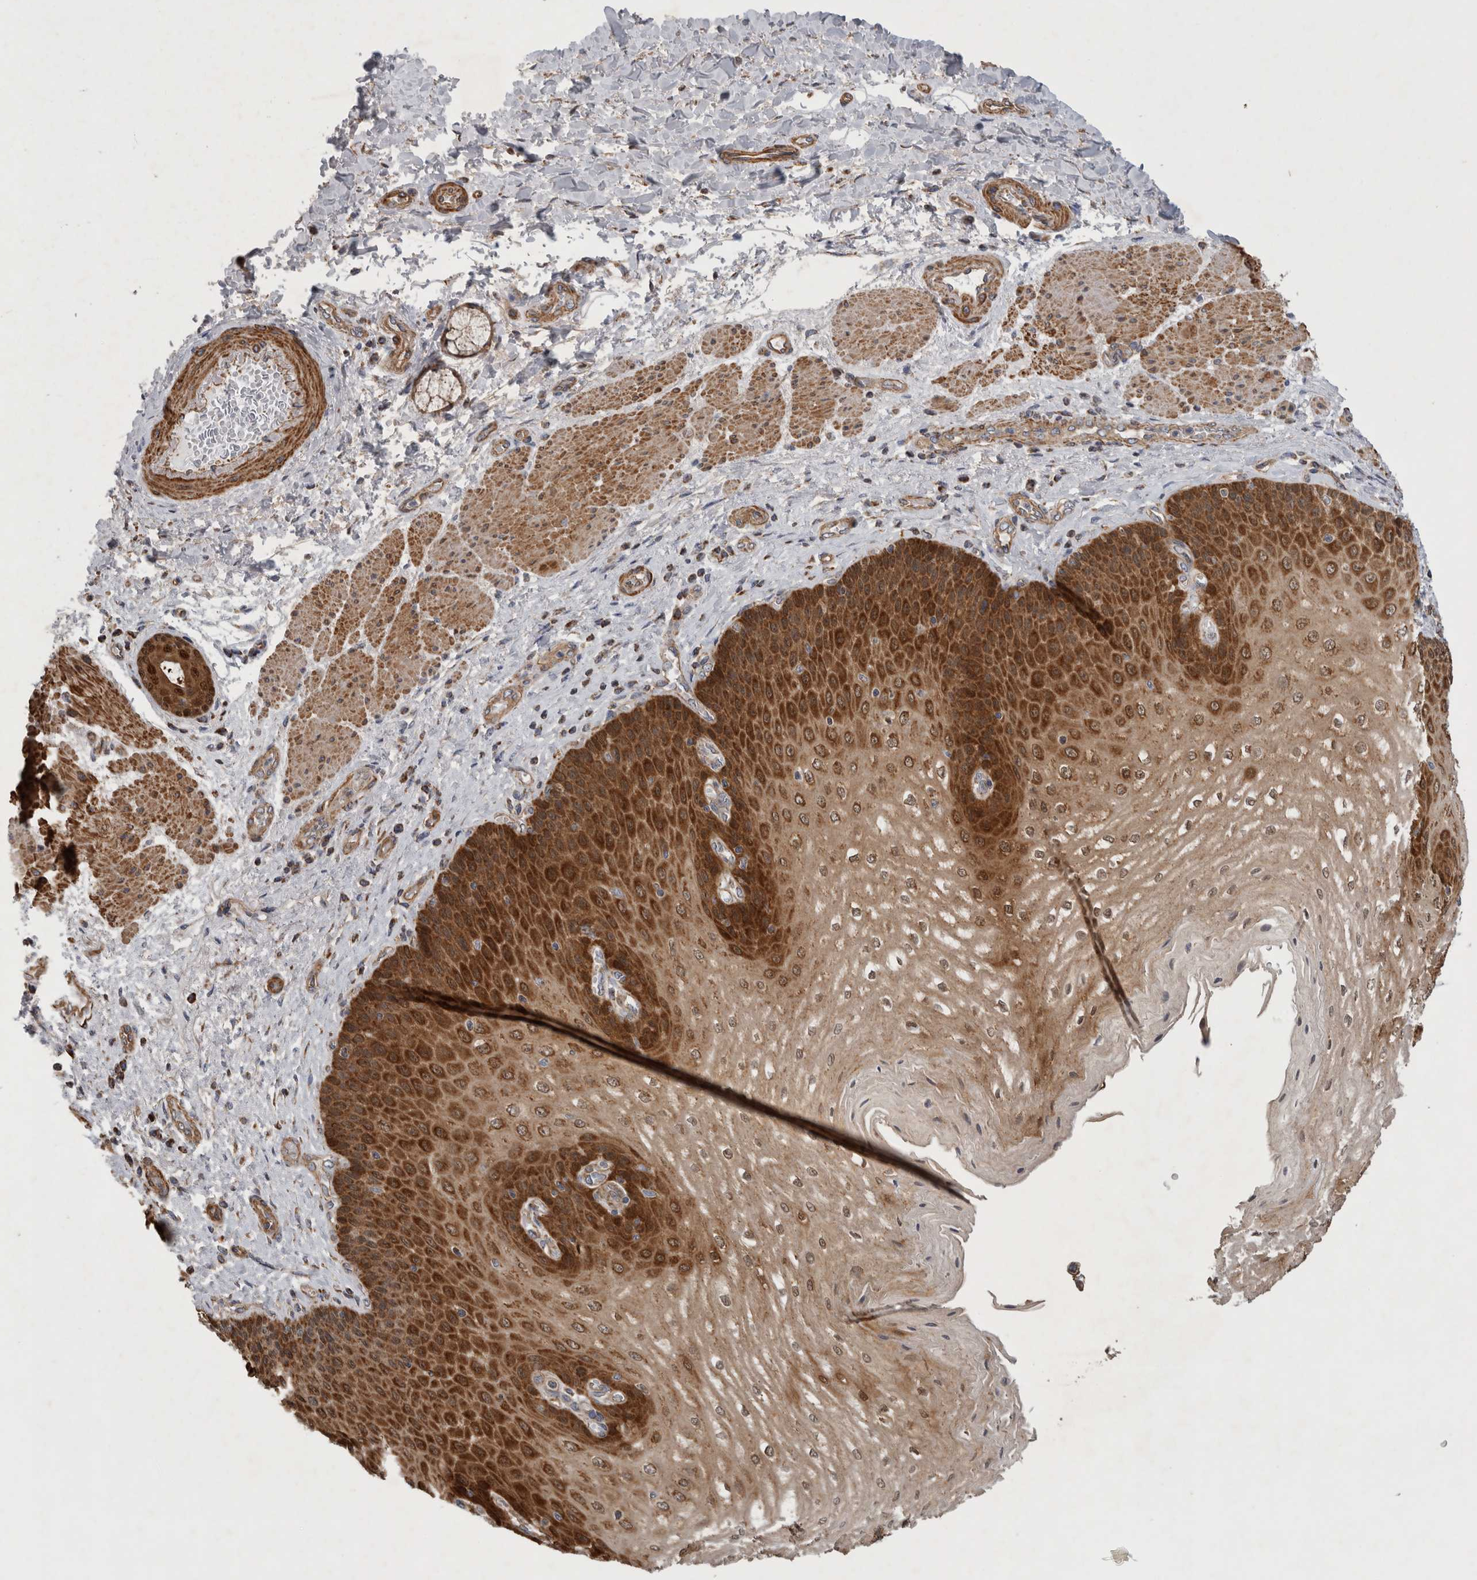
{"staining": {"intensity": "strong", "quantity": ">75%", "location": "cytoplasmic/membranous"}, "tissue": "esophagus", "cell_type": "Squamous epithelial cells", "image_type": "normal", "snomed": [{"axis": "morphology", "description": "Normal tissue, NOS"}, {"axis": "topography", "description": "Esophagus"}], "caption": "Unremarkable esophagus was stained to show a protein in brown. There is high levels of strong cytoplasmic/membranous positivity in about >75% of squamous epithelial cells.", "gene": "SFXN2", "patient": {"sex": "male", "age": 54}}